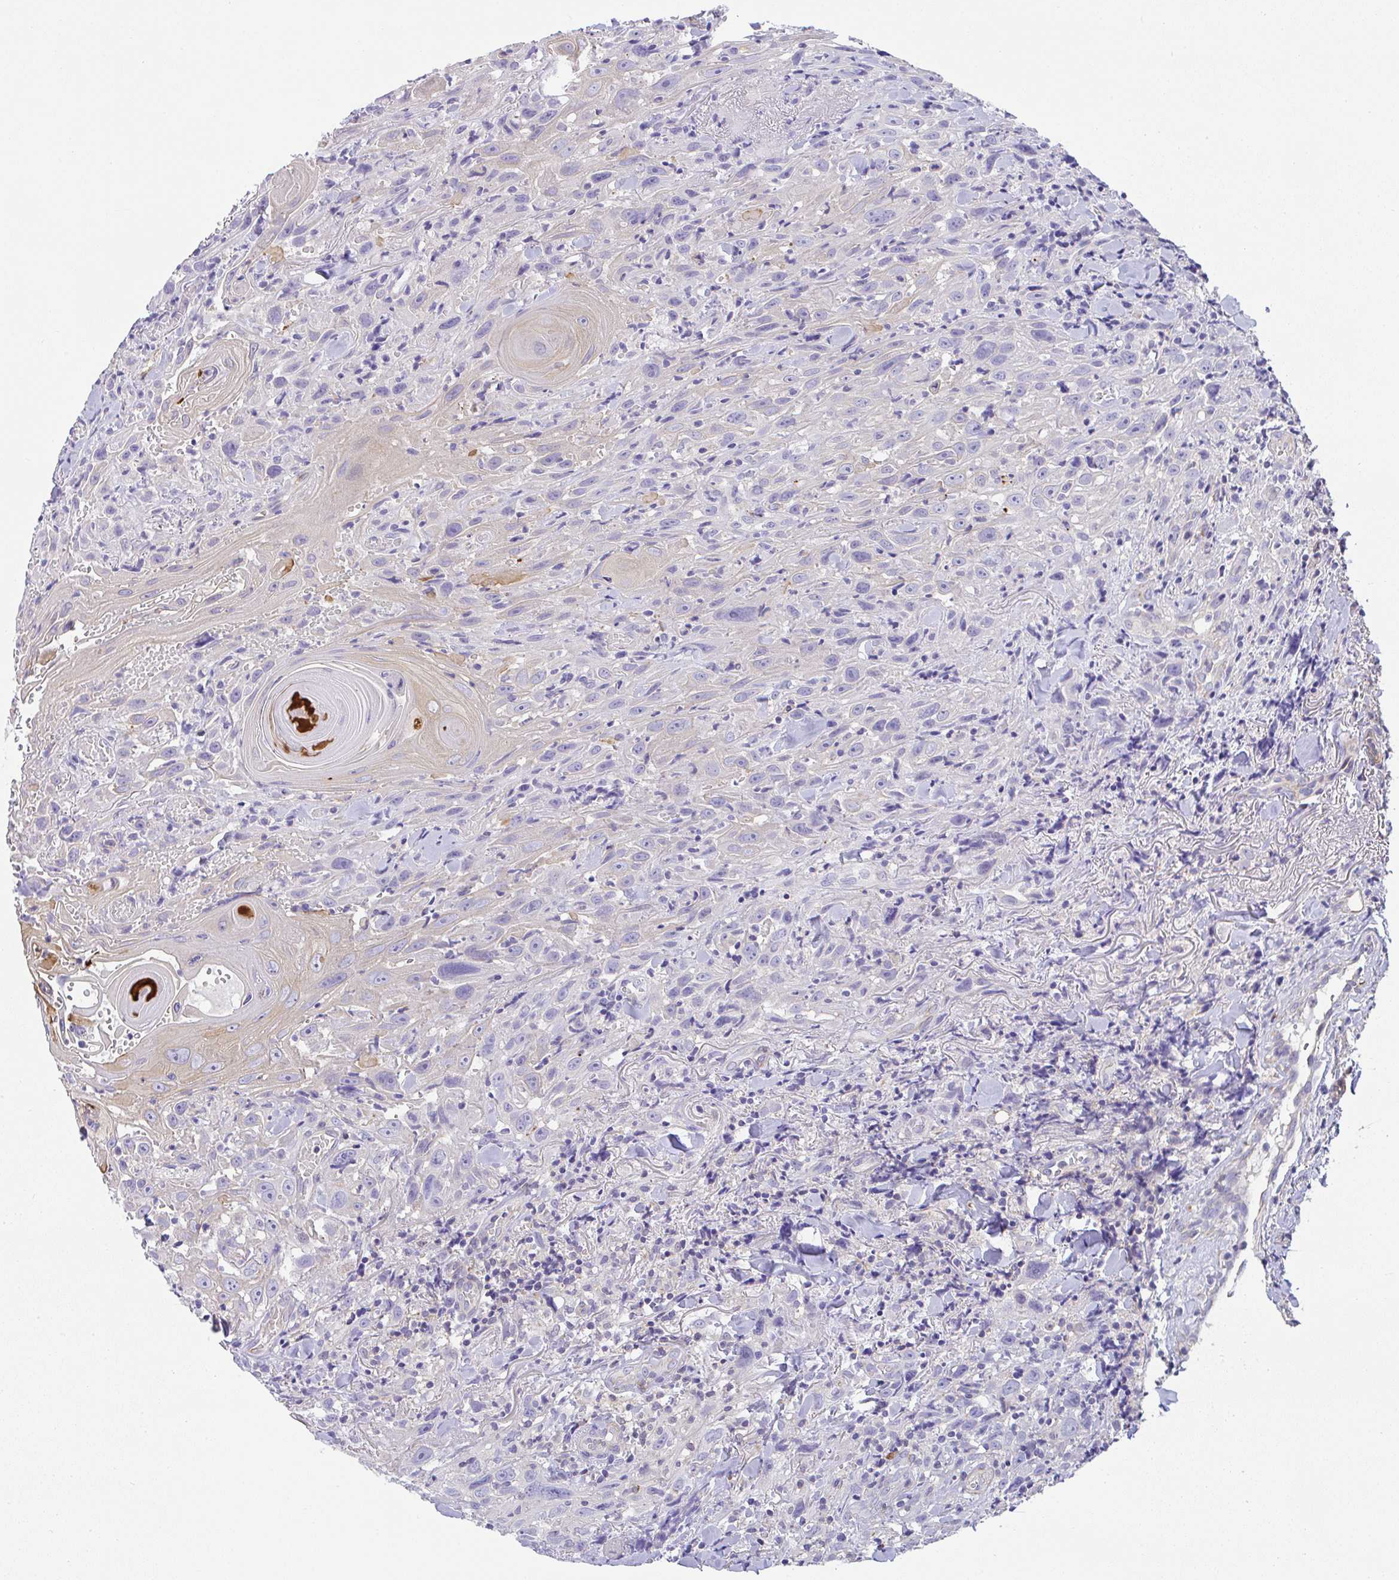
{"staining": {"intensity": "negative", "quantity": "none", "location": "none"}, "tissue": "head and neck cancer", "cell_type": "Tumor cells", "image_type": "cancer", "snomed": [{"axis": "morphology", "description": "Squamous cell carcinoma, NOS"}, {"axis": "topography", "description": "Head-Neck"}], "caption": "IHC of head and neck cancer (squamous cell carcinoma) displays no staining in tumor cells. (DAB IHC visualized using brightfield microscopy, high magnification).", "gene": "TNFAIP8", "patient": {"sex": "female", "age": 95}}